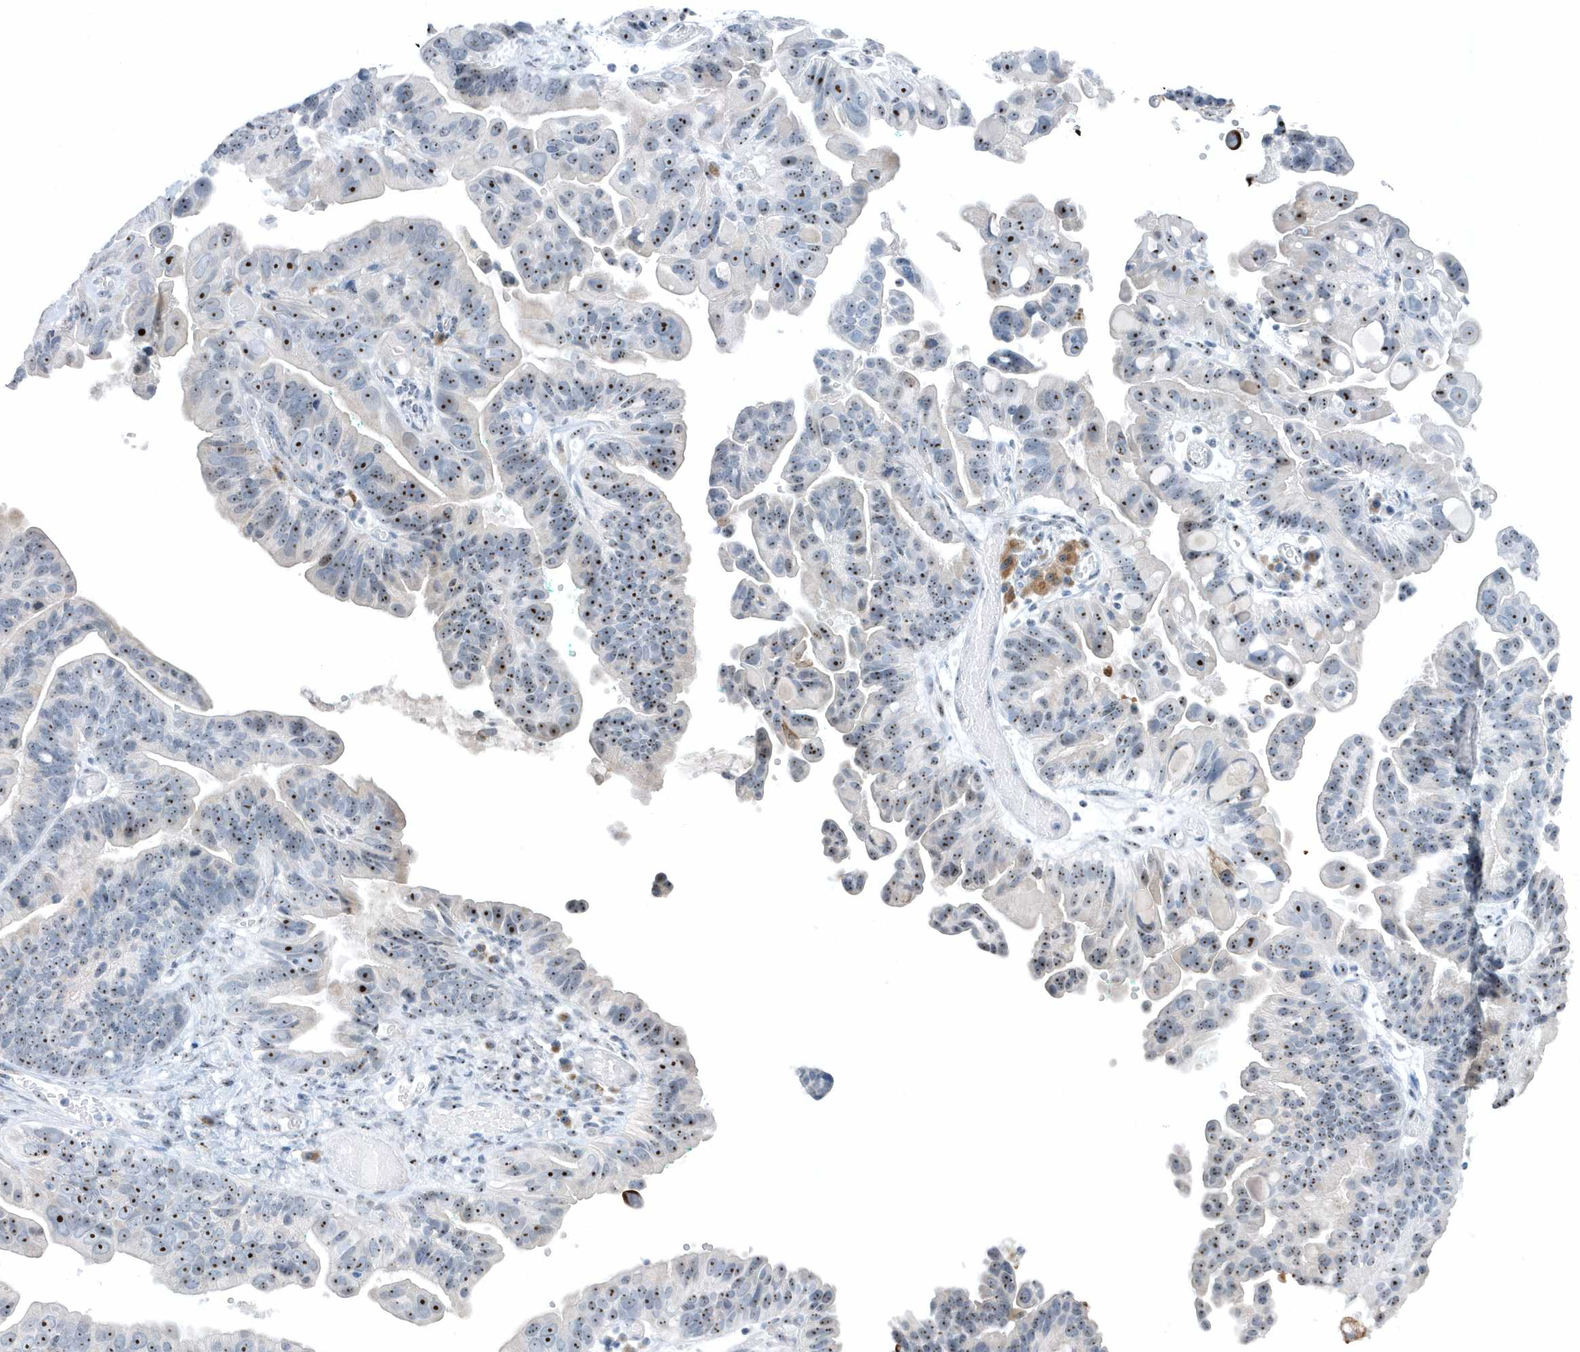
{"staining": {"intensity": "moderate", "quantity": ">75%", "location": "nuclear"}, "tissue": "ovarian cancer", "cell_type": "Tumor cells", "image_type": "cancer", "snomed": [{"axis": "morphology", "description": "Cystadenocarcinoma, serous, NOS"}, {"axis": "topography", "description": "Ovary"}], "caption": "Ovarian cancer stained with DAB (3,3'-diaminobenzidine) IHC shows medium levels of moderate nuclear positivity in about >75% of tumor cells.", "gene": "RPF2", "patient": {"sex": "female", "age": 56}}